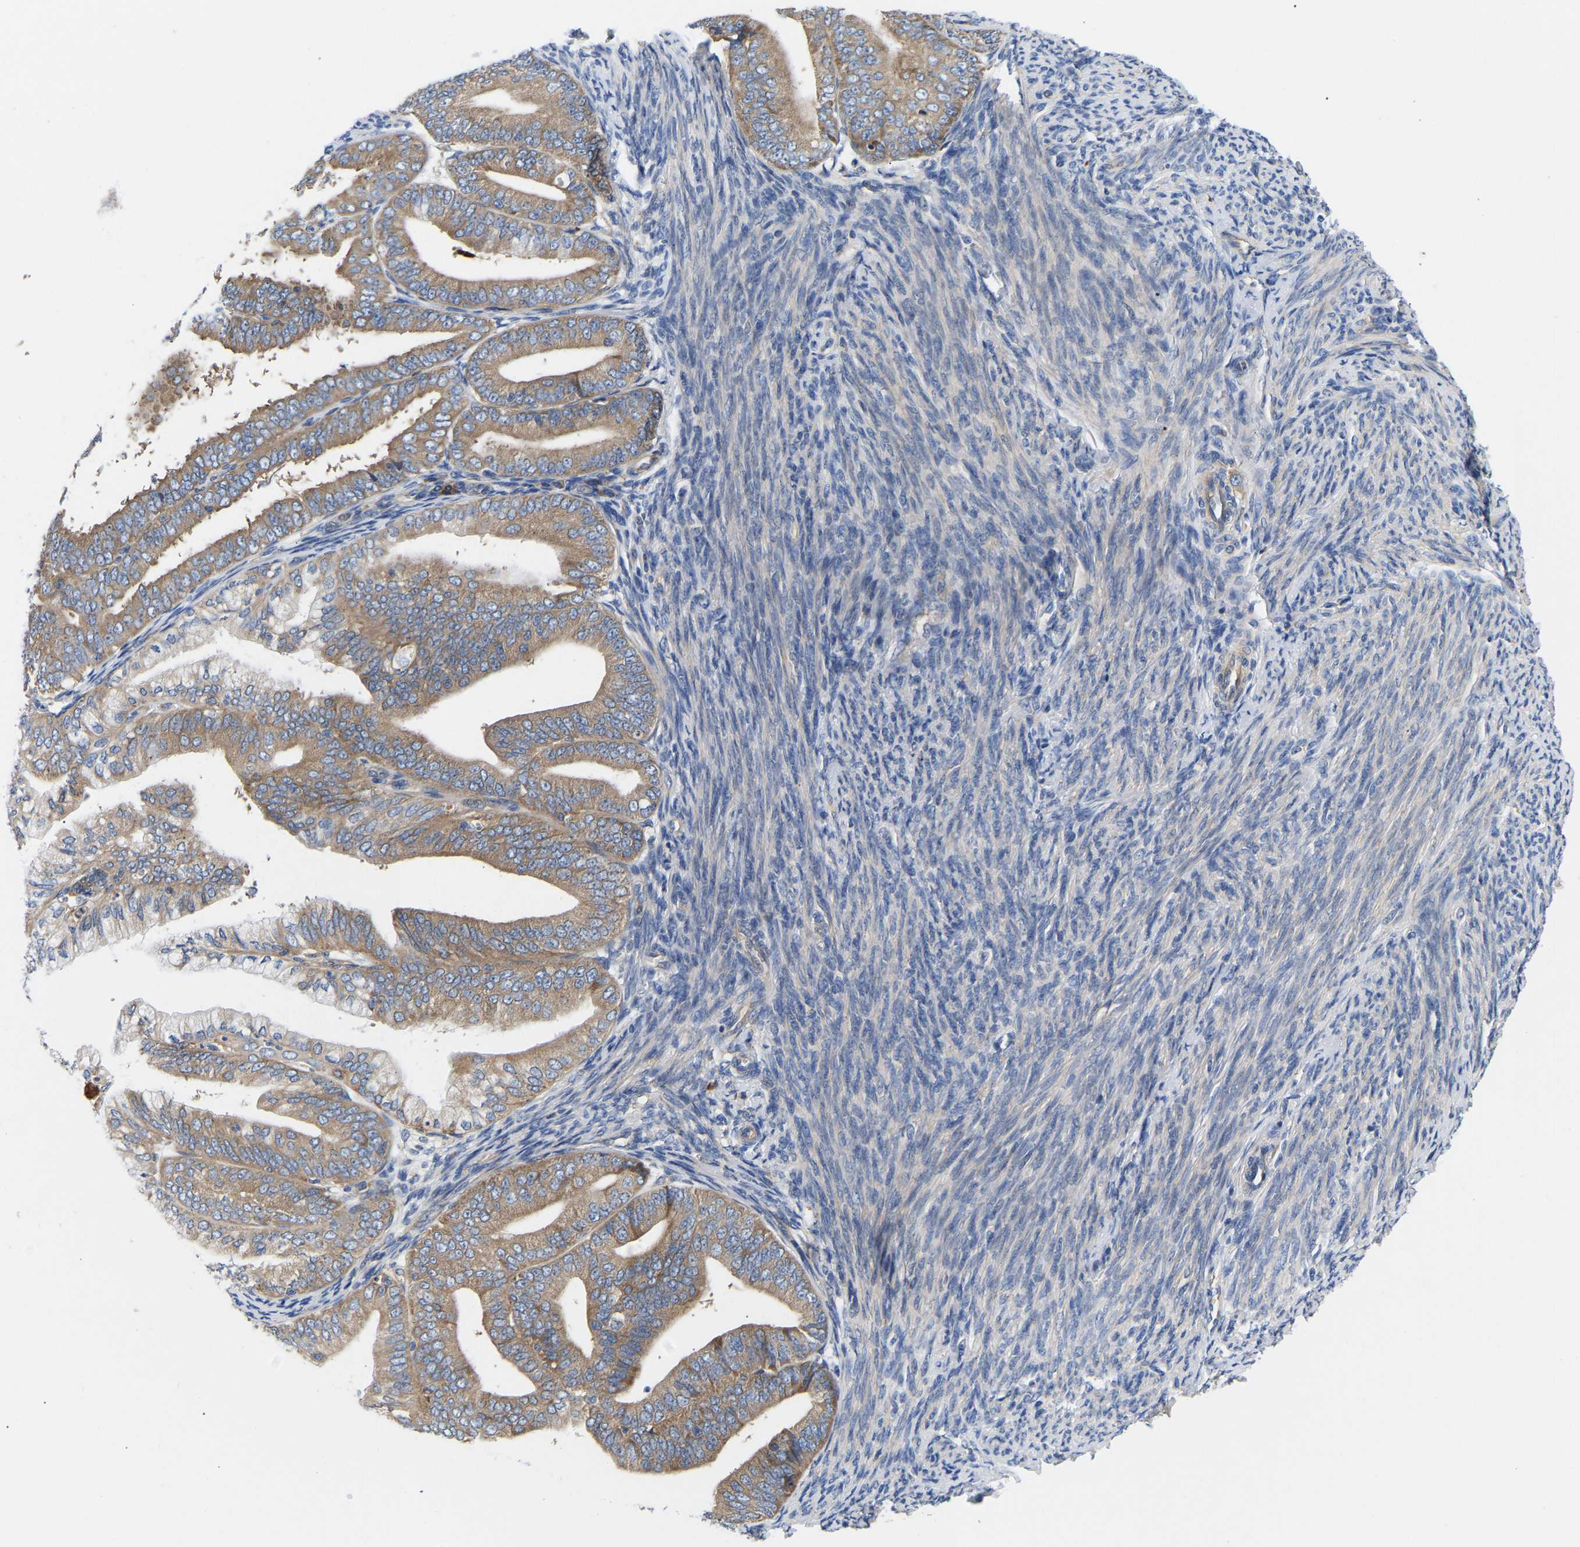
{"staining": {"intensity": "moderate", "quantity": ">75%", "location": "cytoplasmic/membranous"}, "tissue": "endometrial cancer", "cell_type": "Tumor cells", "image_type": "cancer", "snomed": [{"axis": "morphology", "description": "Adenocarcinoma, NOS"}, {"axis": "topography", "description": "Endometrium"}], "caption": "Approximately >75% of tumor cells in endometrial cancer show moderate cytoplasmic/membranous protein positivity as visualized by brown immunohistochemical staining.", "gene": "AIMP2", "patient": {"sex": "female", "age": 63}}